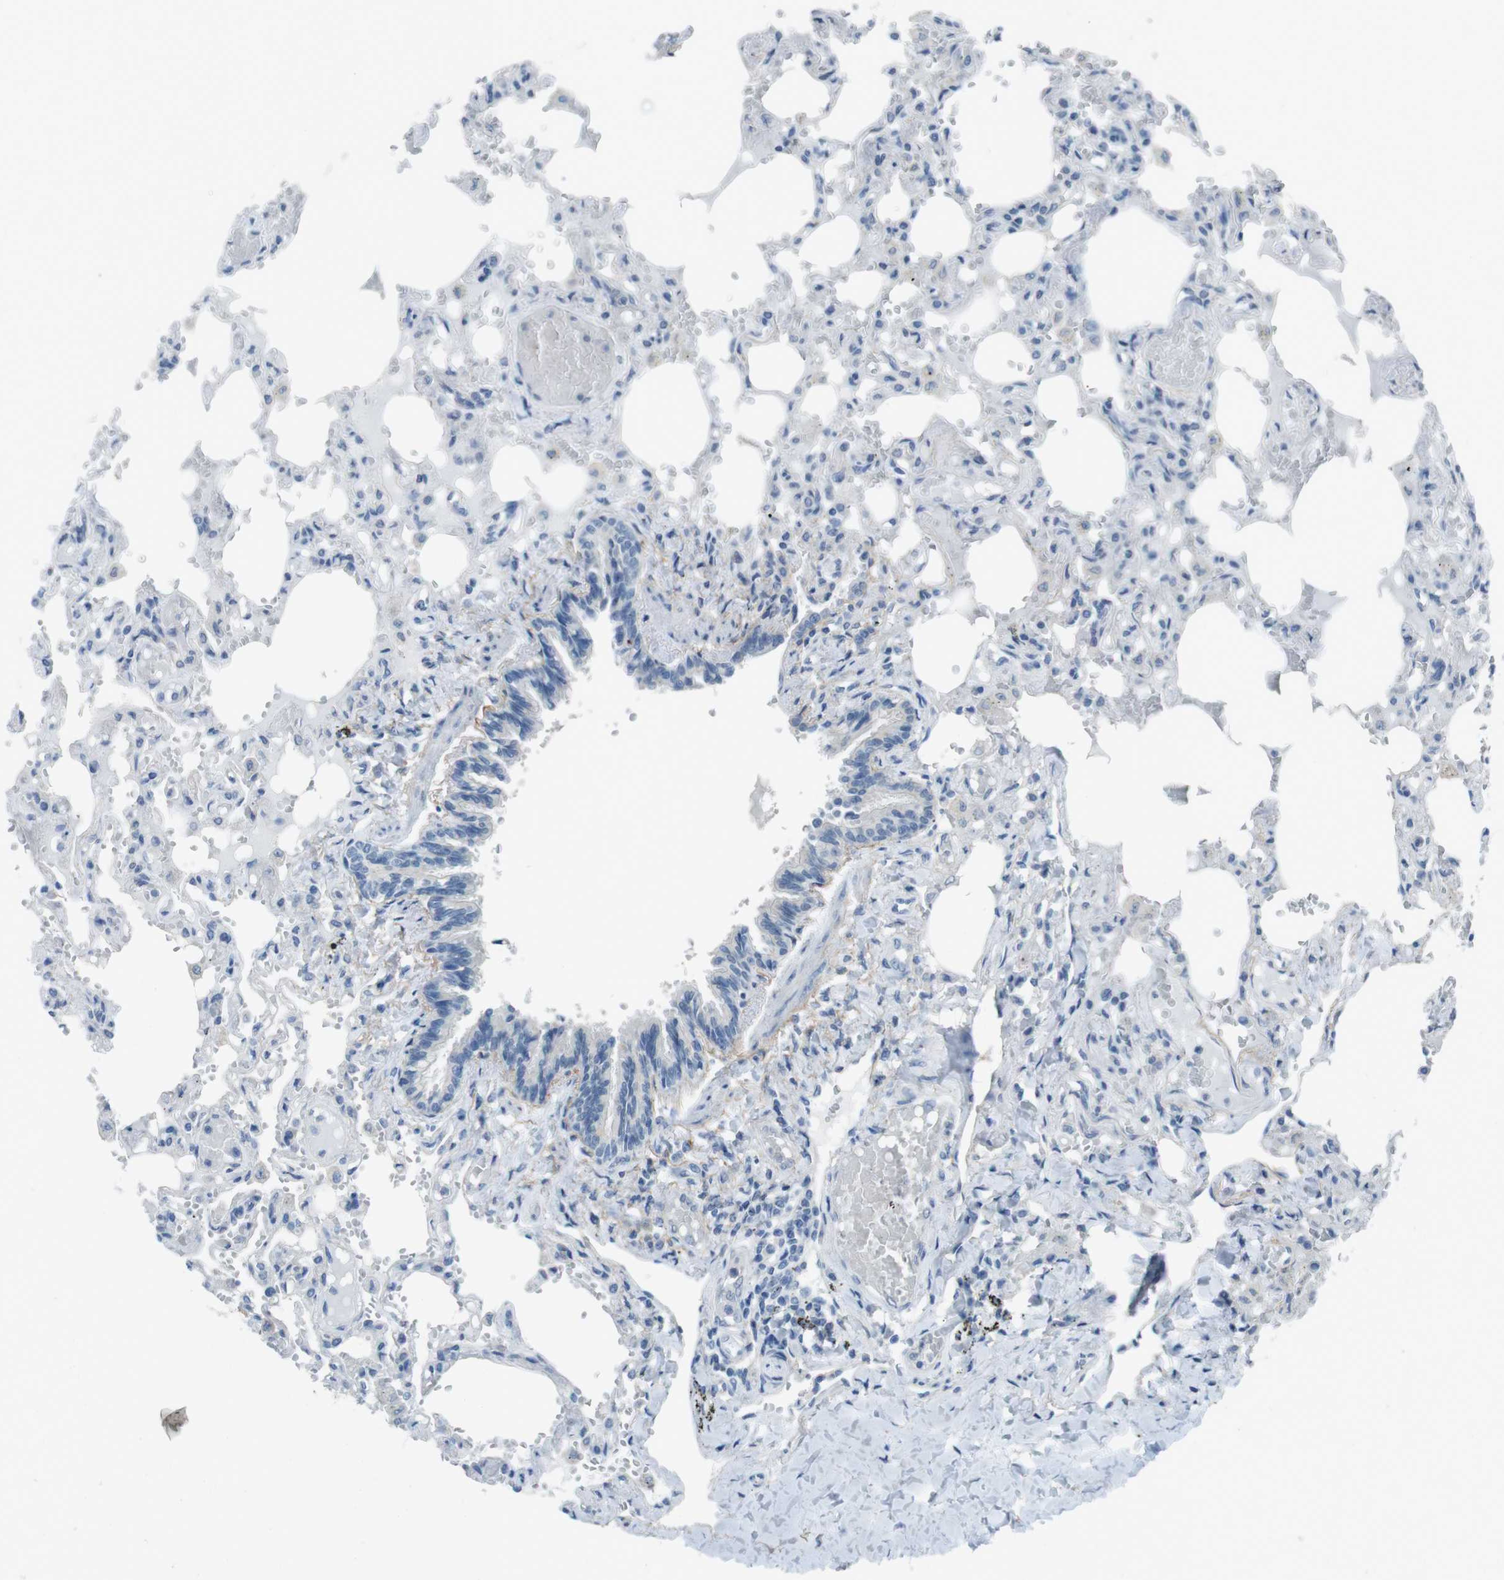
{"staining": {"intensity": "negative", "quantity": "none", "location": "none"}, "tissue": "lung", "cell_type": "Alveolar cells", "image_type": "normal", "snomed": [{"axis": "morphology", "description": "Normal tissue, NOS"}, {"axis": "topography", "description": "Lung"}], "caption": "Lung stained for a protein using immunohistochemistry shows no staining alveolar cells.", "gene": "ENTPD7", "patient": {"sex": "male", "age": 21}}